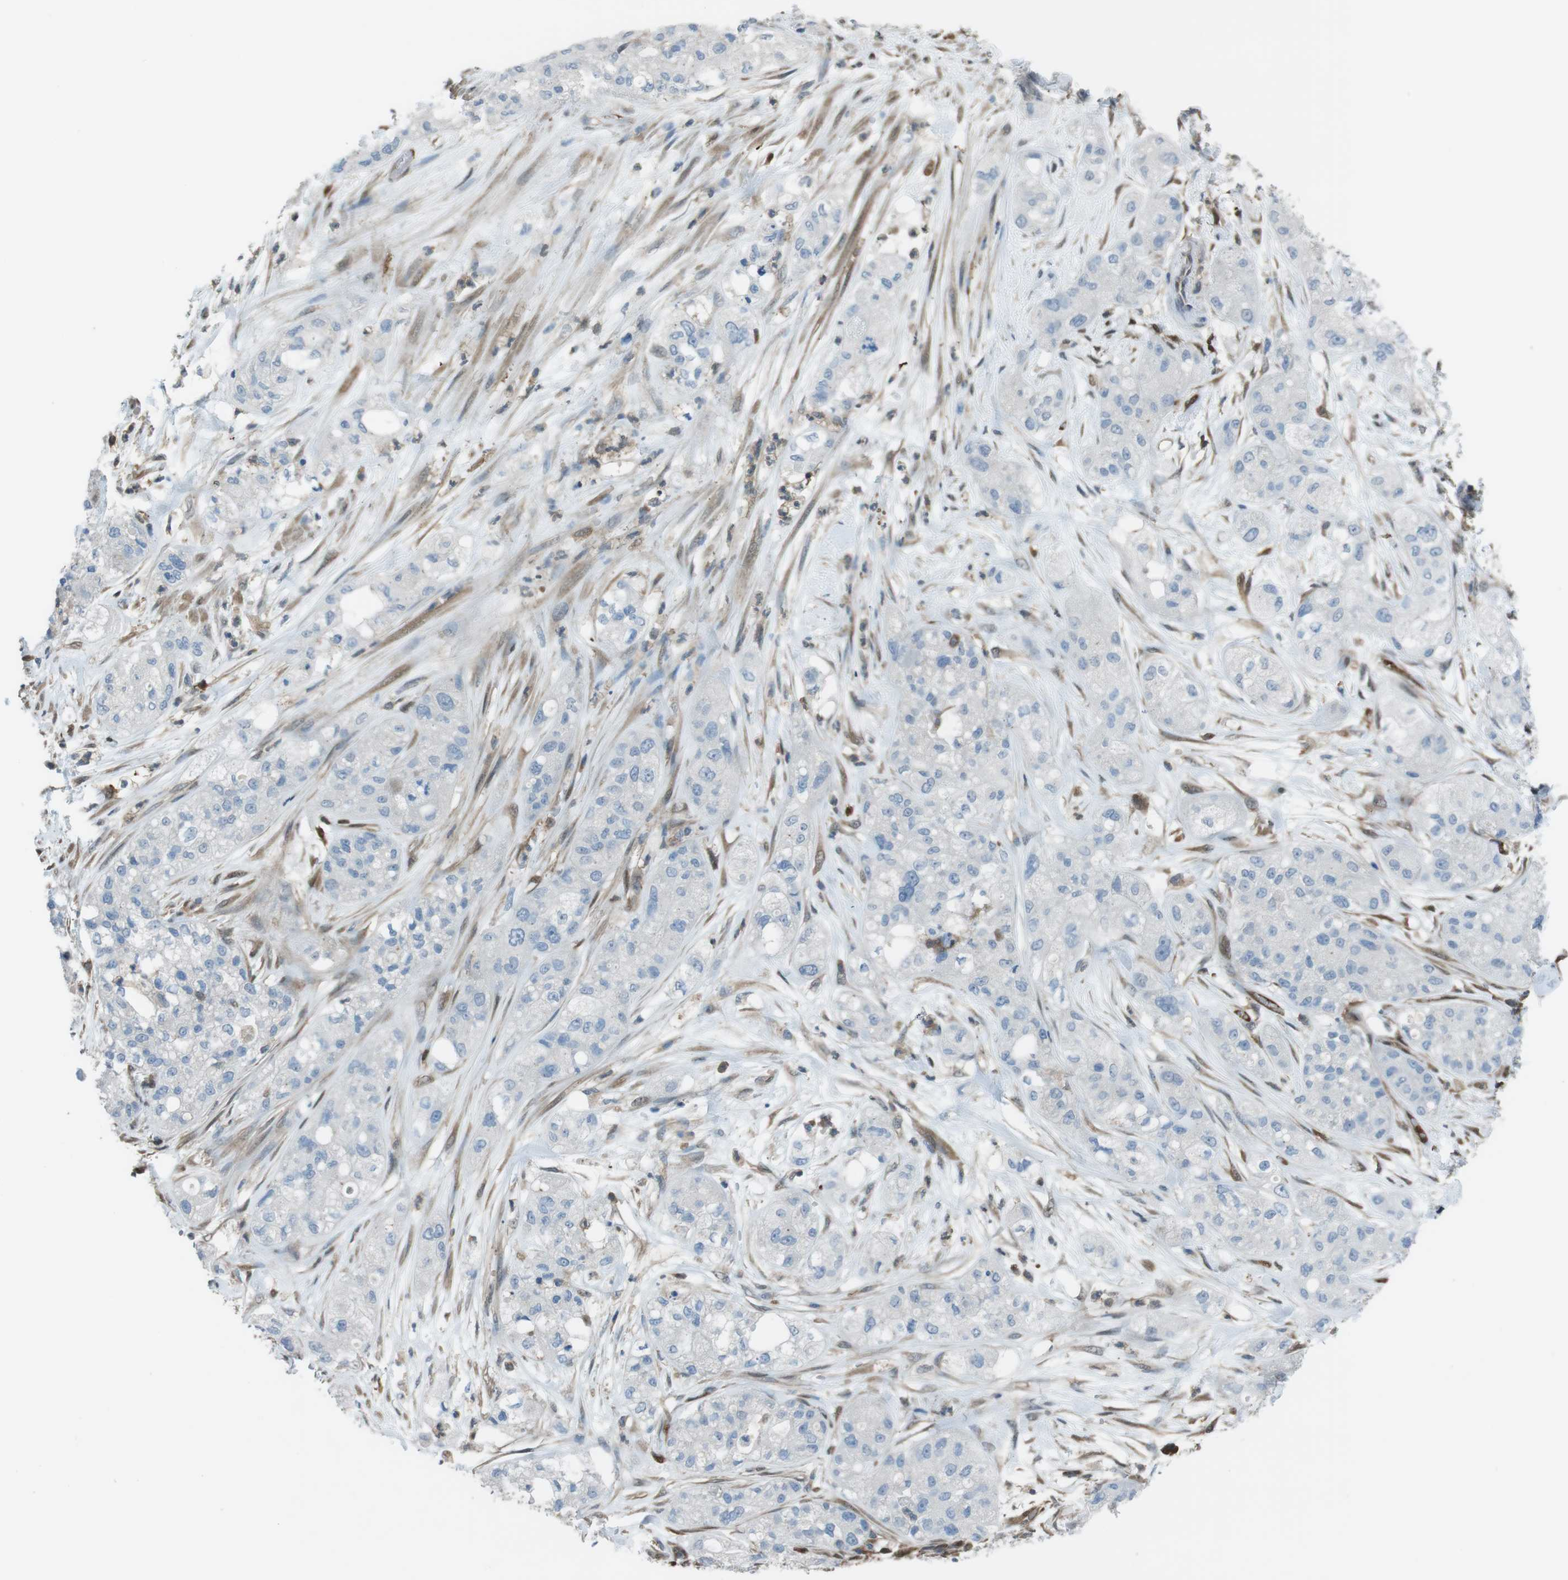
{"staining": {"intensity": "negative", "quantity": "none", "location": "none"}, "tissue": "pancreatic cancer", "cell_type": "Tumor cells", "image_type": "cancer", "snomed": [{"axis": "morphology", "description": "Adenocarcinoma, NOS"}, {"axis": "topography", "description": "Pancreas"}], "caption": "A micrograph of human pancreatic adenocarcinoma is negative for staining in tumor cells.", "gene": "TWSG1", "patient": {"sex": "female", "age": 78}}